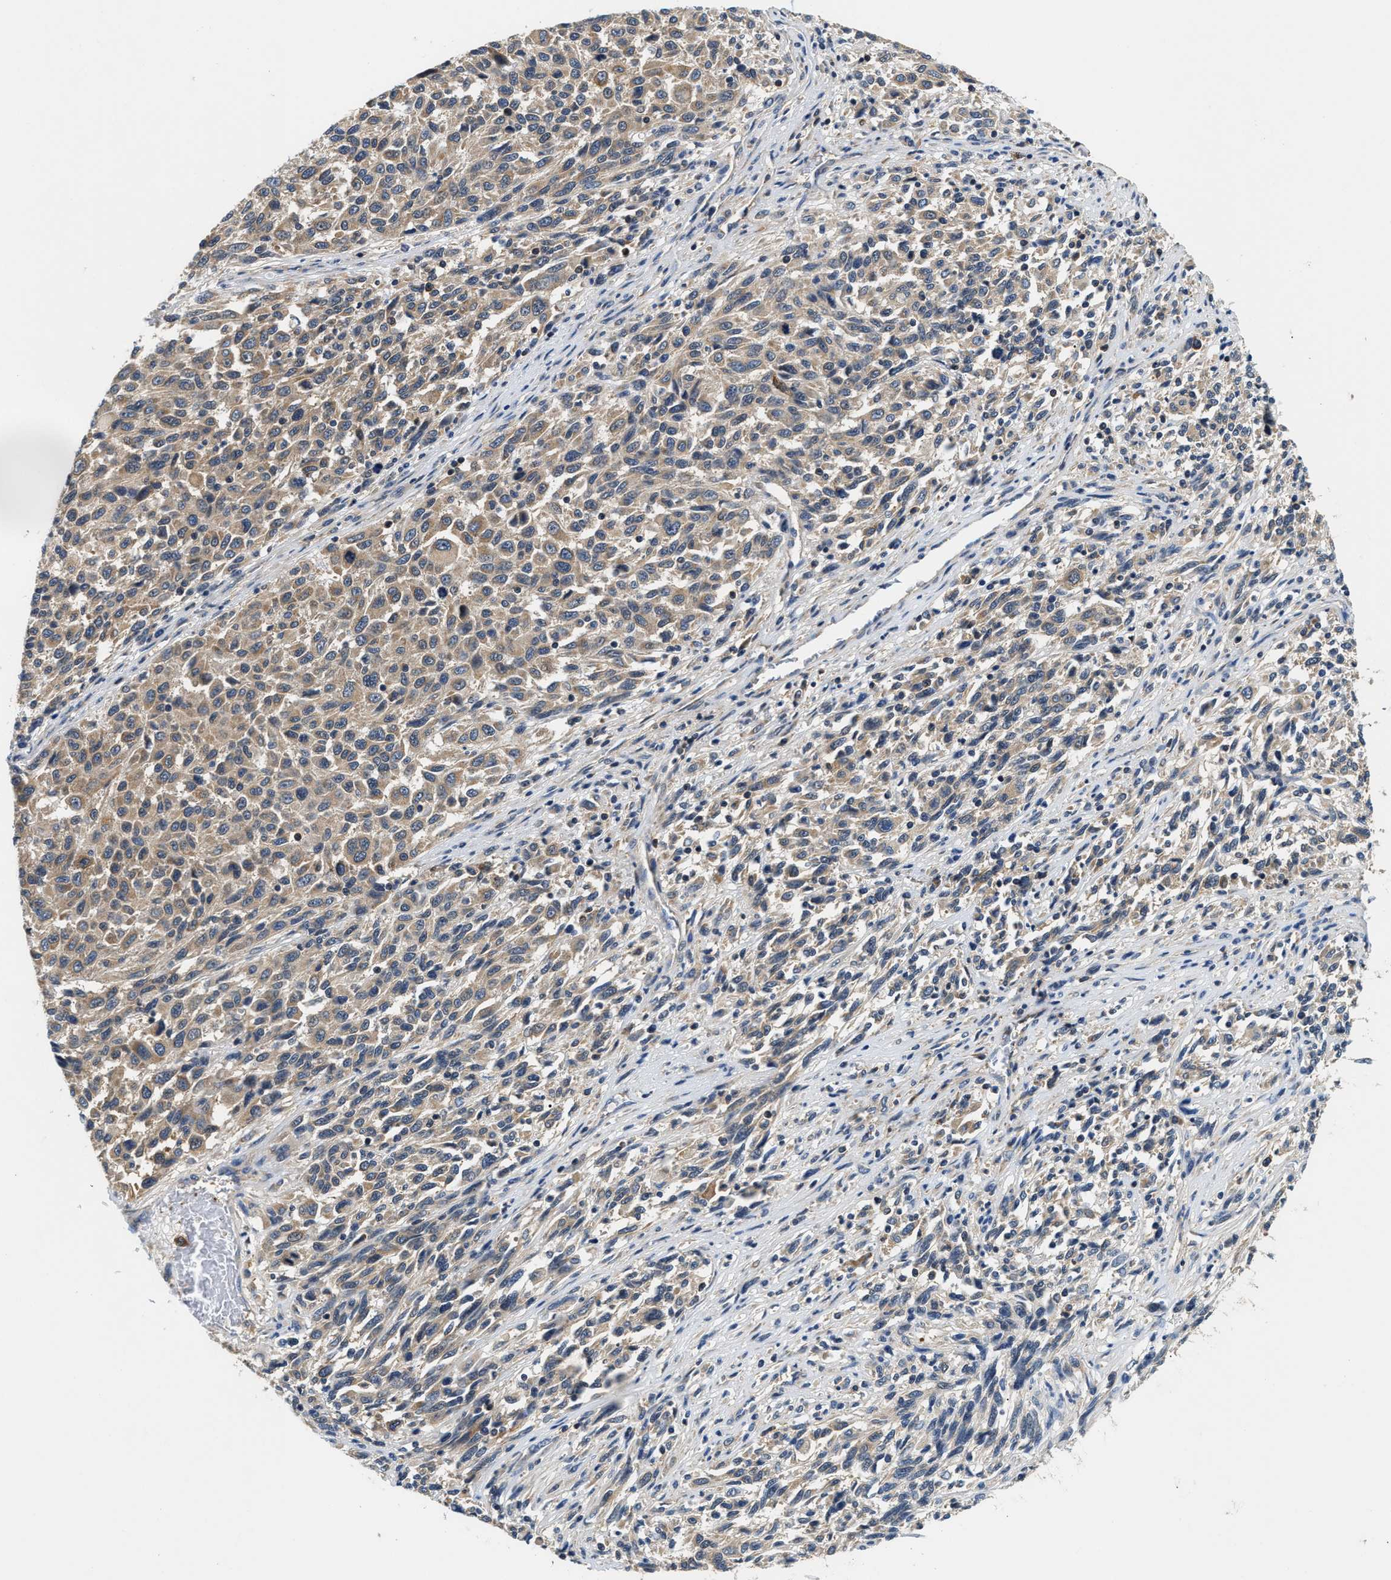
{"staining": {"intensity": "weak", "quantity": "25%-75%", "location": "cytoplasmic/membranous"}, "tissue": "melanoma", "cell_type": "Tumor cells", "image_type": "cancer", "snomed": [{"axis": "morphology", "description": "Malignant melanoma, Metastatic site"}, {"axis": "topography", "description": "Lymph node"}], "caption": "Immunohistochemistry (IHC) micrograph of human melanoma stained for a protein (brown), which shows low levels of weak cytoplasmic/membranous staining in about 25%-75% of tumor cells.", "gene": "CCM2", "patient": {"sex": "male", "age": 61}}